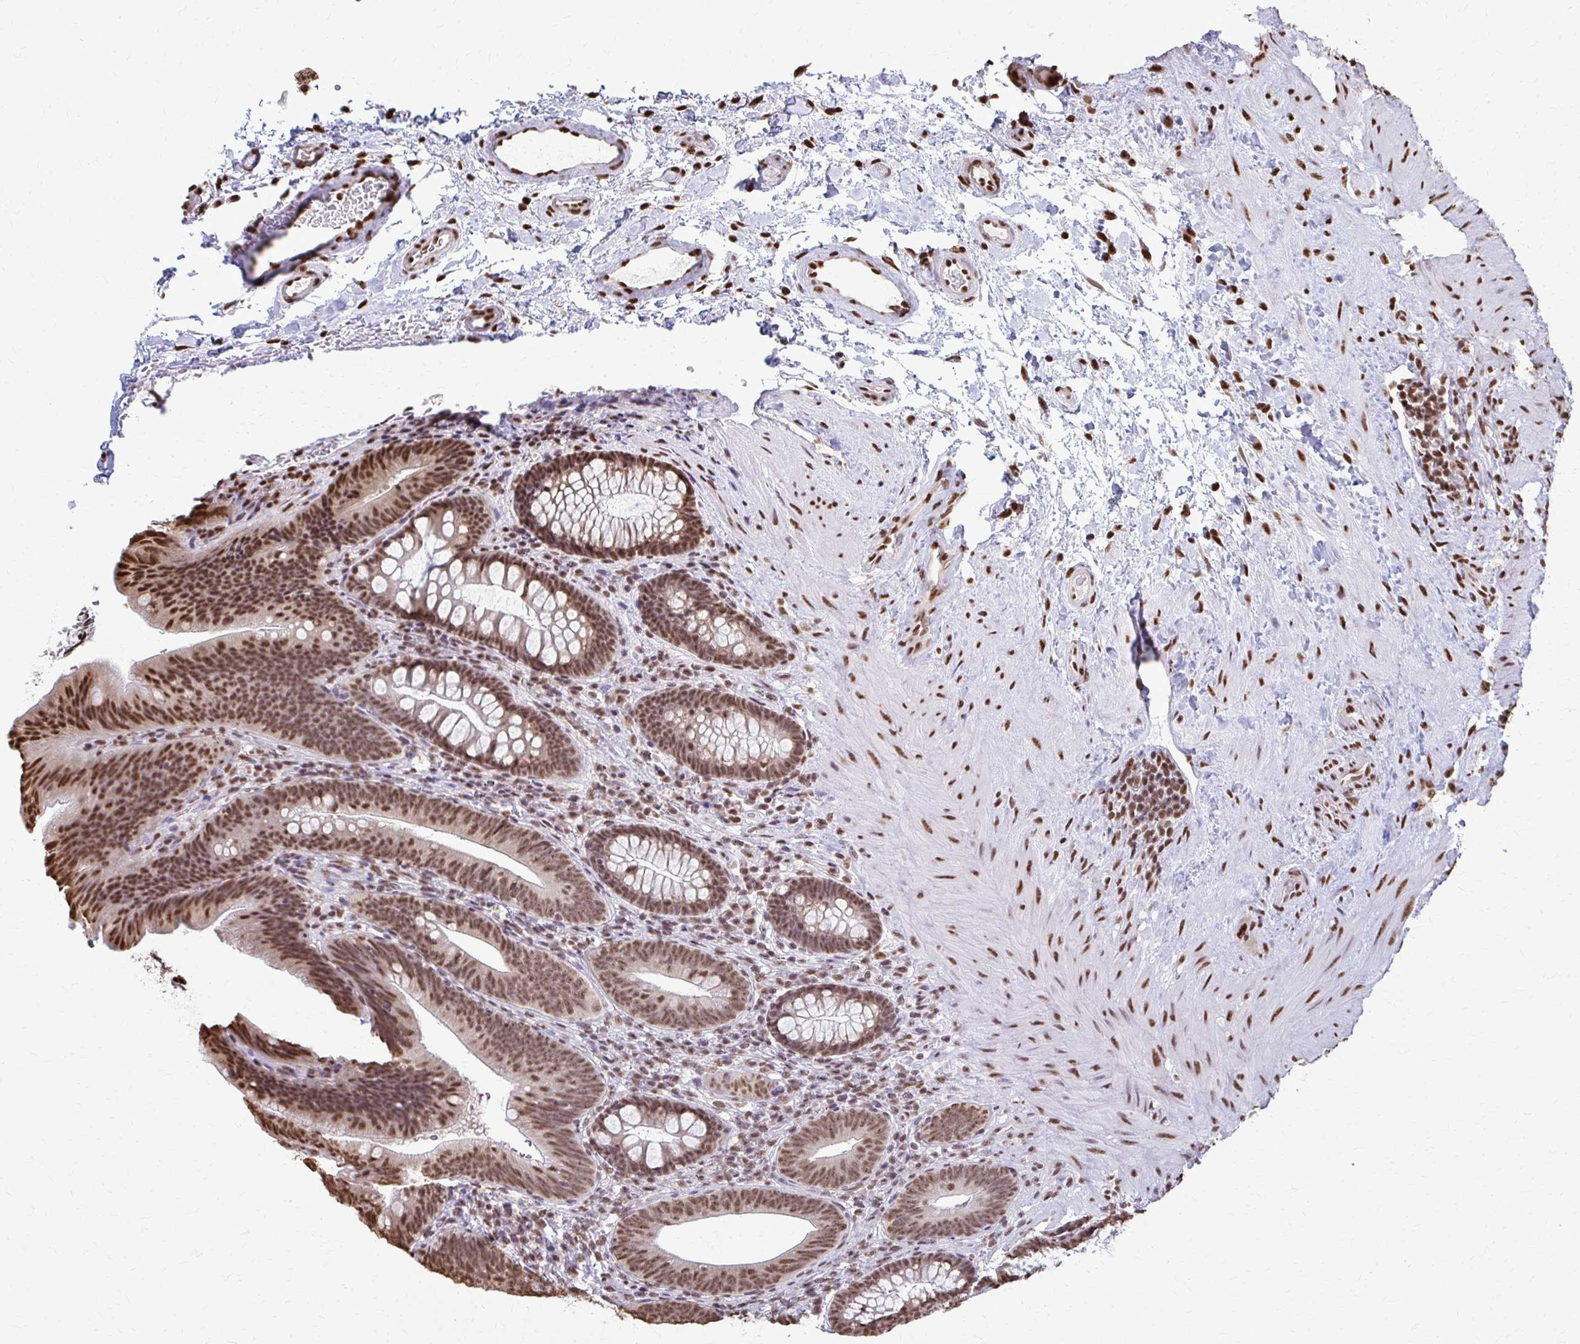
{"staining": {"intensity": "strong", "quantity": ">75%", "location": "nuclear"}, "tissue": "colon", "cell_type": "Endothelial cells", "image_type": "normal", "snomed": [{"axis": "morphology", "description": "Normal tissue, NOS"}, {"axis": "morphology", "description": "Adenoma, NOS"}, {"axis": "topography", "description": "Soft tissue"}, {"axis": "topography", "description": "Colon"}], "caption": "Colon stained for a protein exhibits strong nuclear positivity in endothelial cells. The staining was performed using DAB (3,3'-diaminobenzidine) to visualize the protein expression in brown, while the nuclei were stained in blue with hematoxylin (Magnification: 20x).", "gene": "SNRPA", "patient": {"sex": "male", "age": 47}}